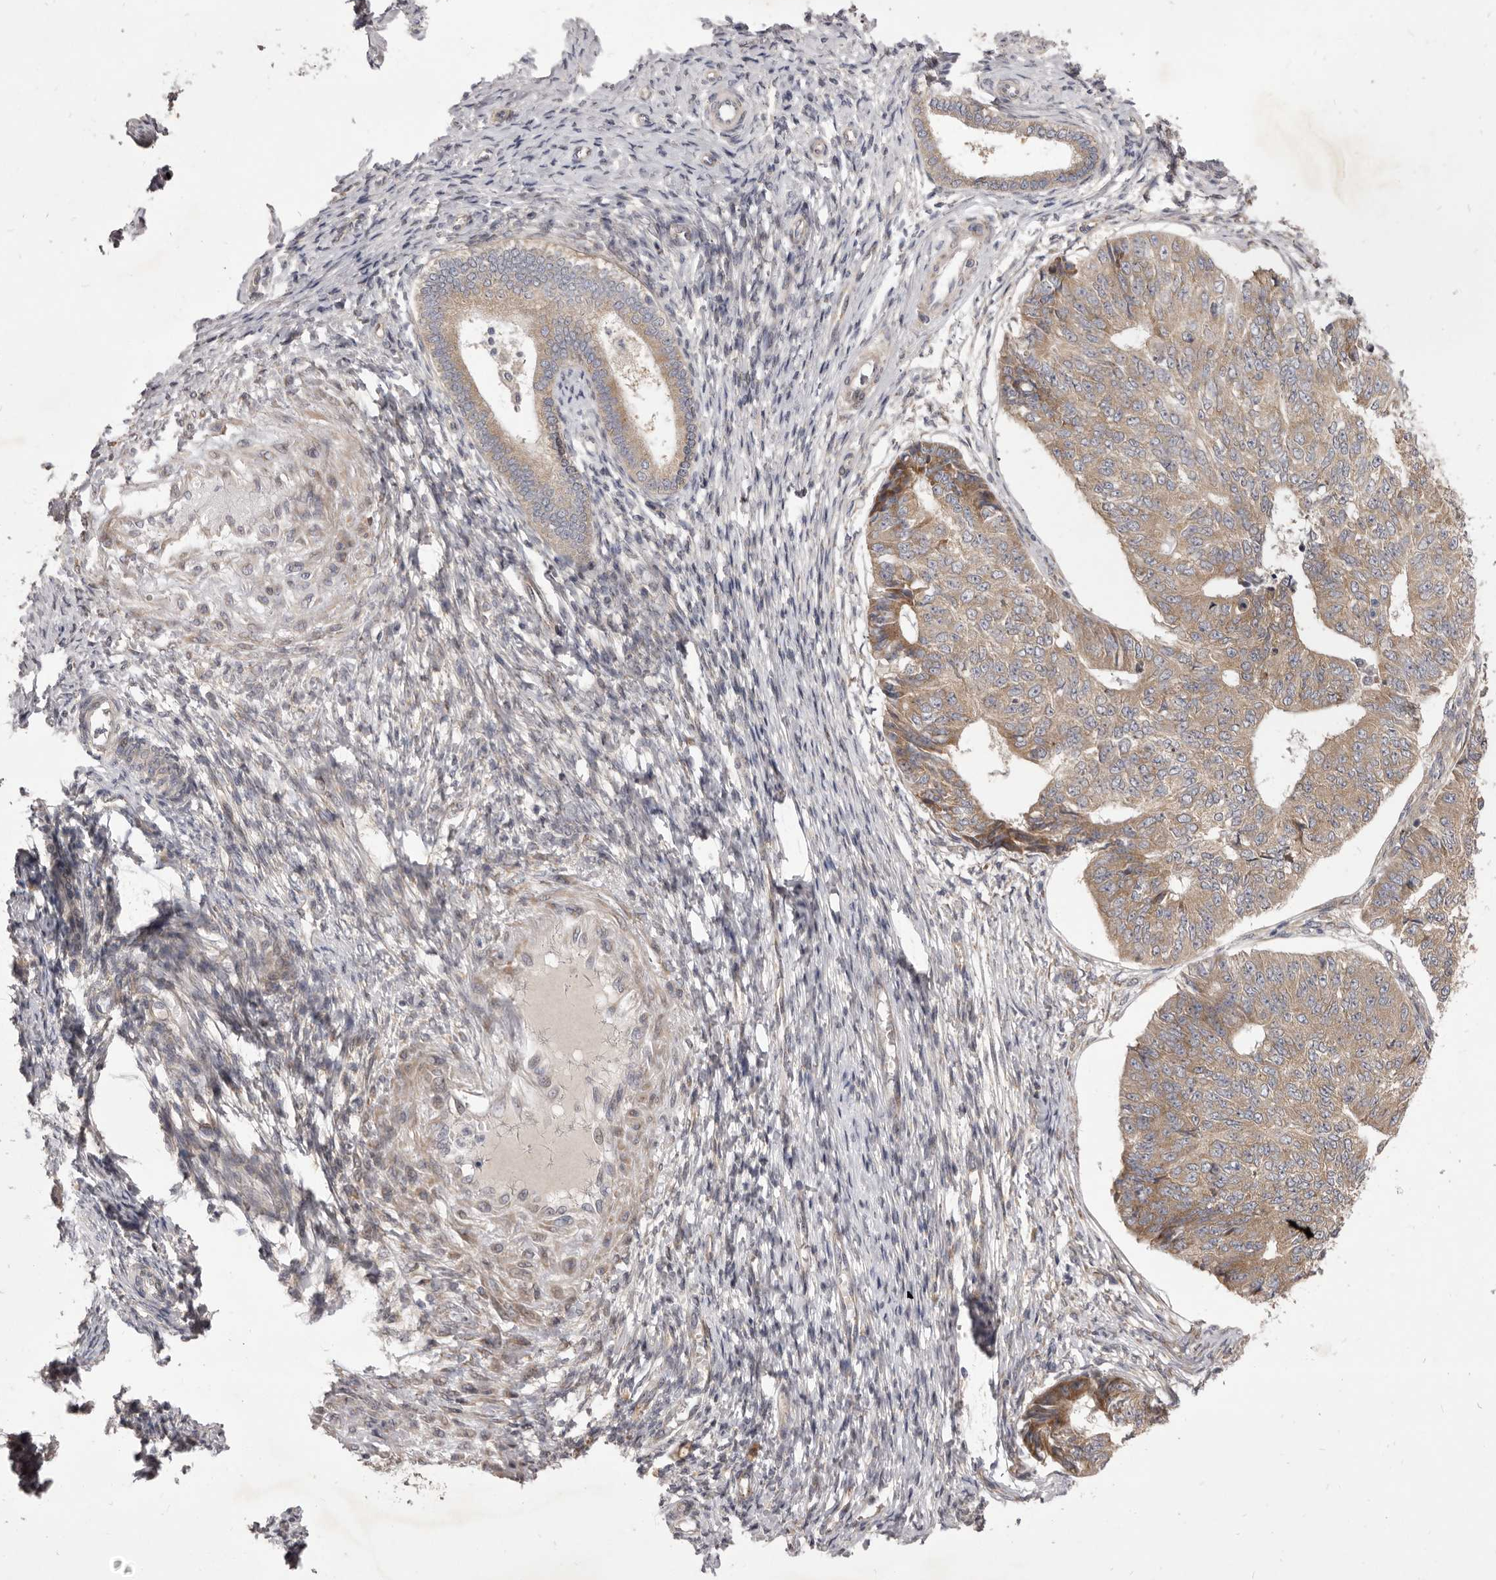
{"staining": {"intensity": "moderate", "quantity": ">75%", "location": "cytoplasmic/membranous"}, "tissue": "endometrial cancer", "cell_type": "Tumor cells", "image_type": "cancer", "snomed": [{"axis": "morphology", "description": "Adenocarcinoma, NOS"}, {"axis": "topography", "description": "Endometrium"}], "caption": "The immunohistochemical stain highlights moderate cytoplasmic/membranous positivity in tumor cells of endometrial adenocarcinoma tissue.", "gene": "TBC1D8B", "patient": {"sex": "female", "age": 32}}